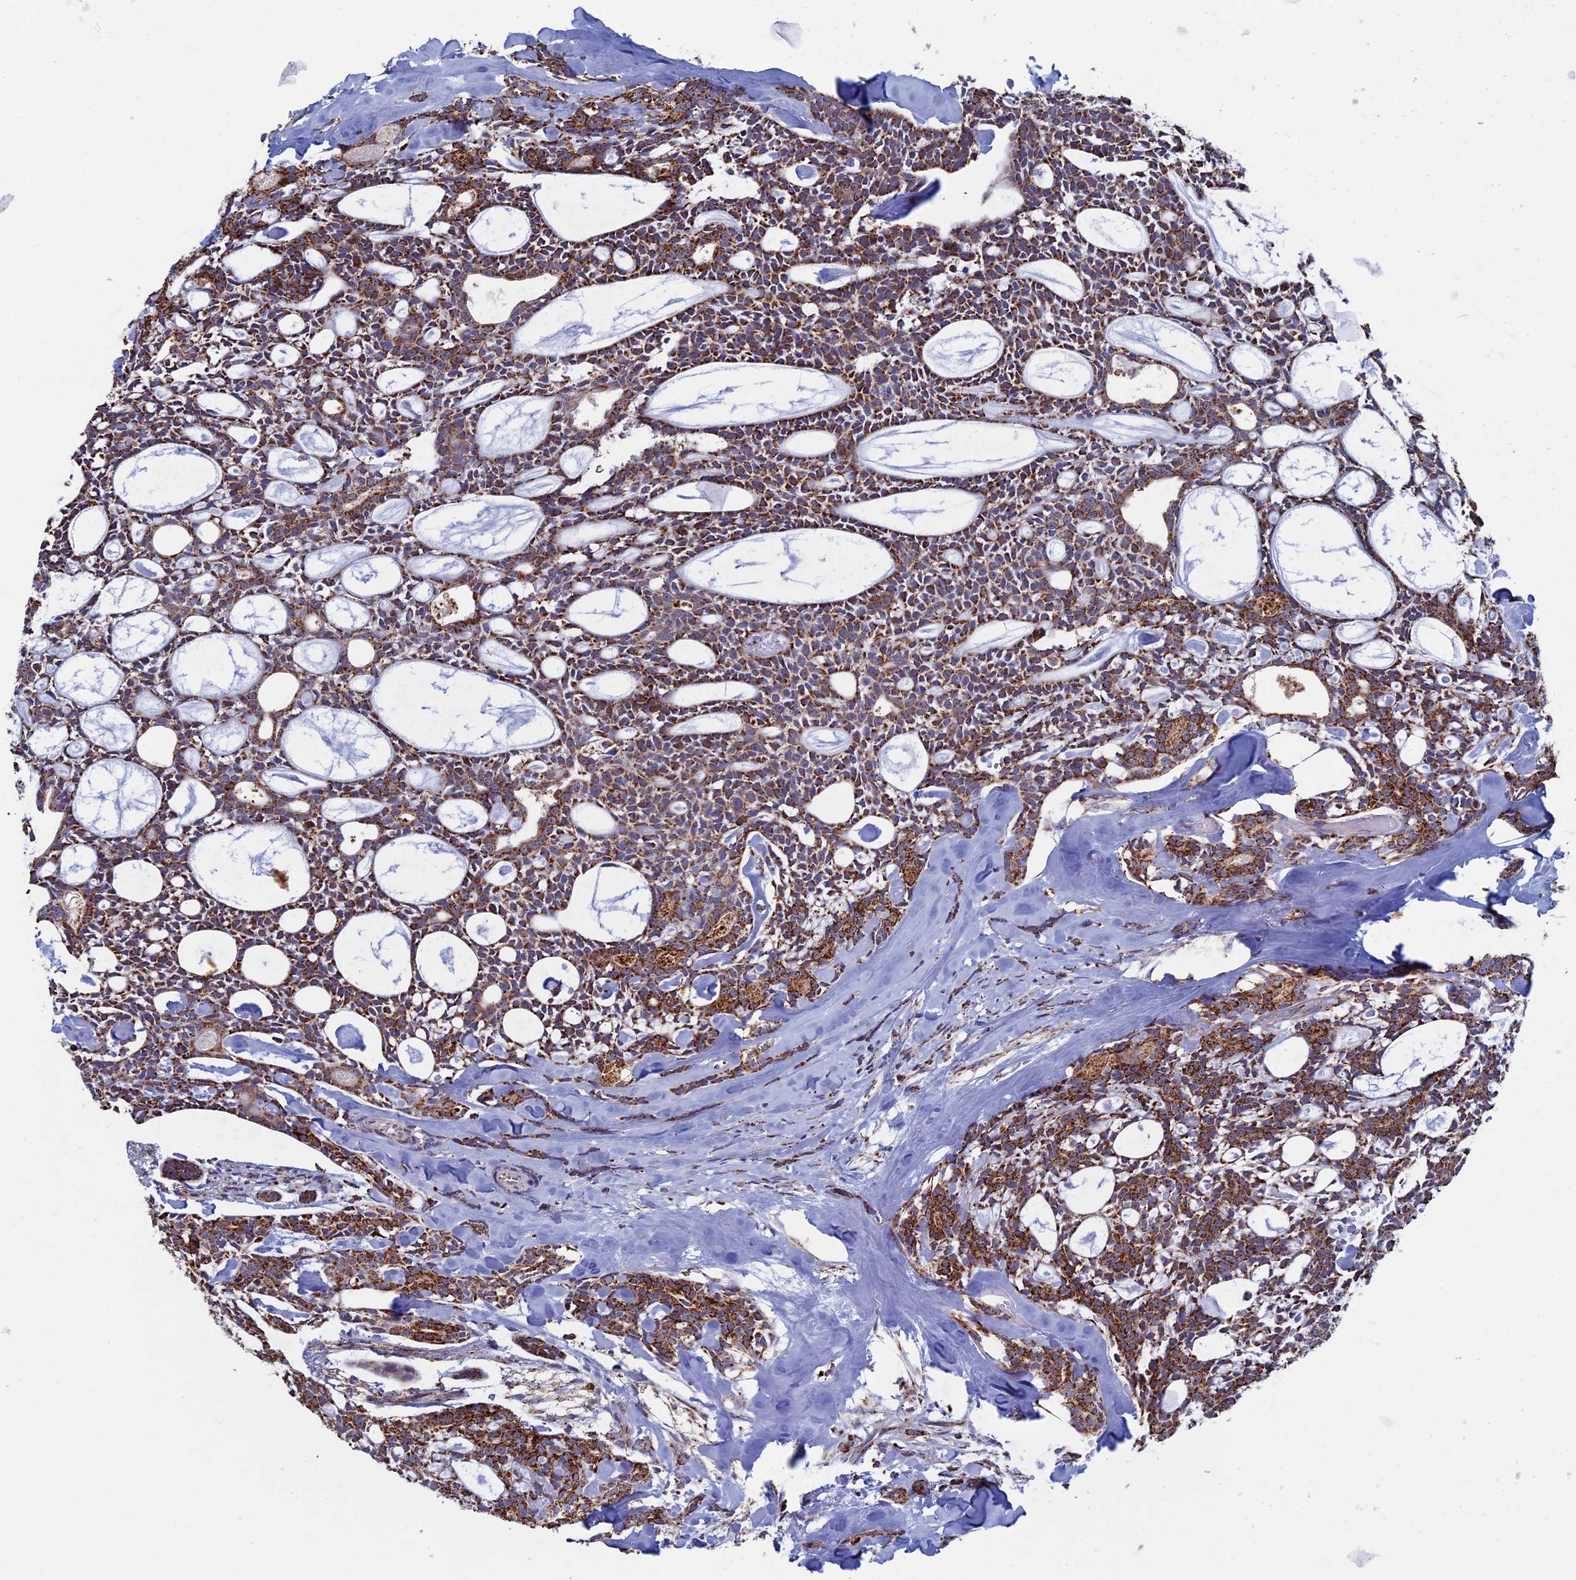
{"staining": {"intensity": "moderate", "quantity": ">75%", "location": "cytoplasmic/membranous"}, "tissue": "head and neck cancer", "cell_type": "Tumor cells", "image_type": "cancer", "snomed": [{"axis": "morphology", "description": "Adenocarcinoma, NOS"}, {"axis": "topography", "description": "Salivary gland"}, {"axis": "topography", "description": "Head-Neck"}], "caption": "DAB immunohistochemical staining of head and neck adenocarcinoma demonstrates moderate cytoplasmic/membranous protein staining in approximately >75% of tumor cells. (DAB IHC with brightfield microscopy, high magnification).", "gene": "SEC24D", "patient": {"sex": "male", "age": 55}}